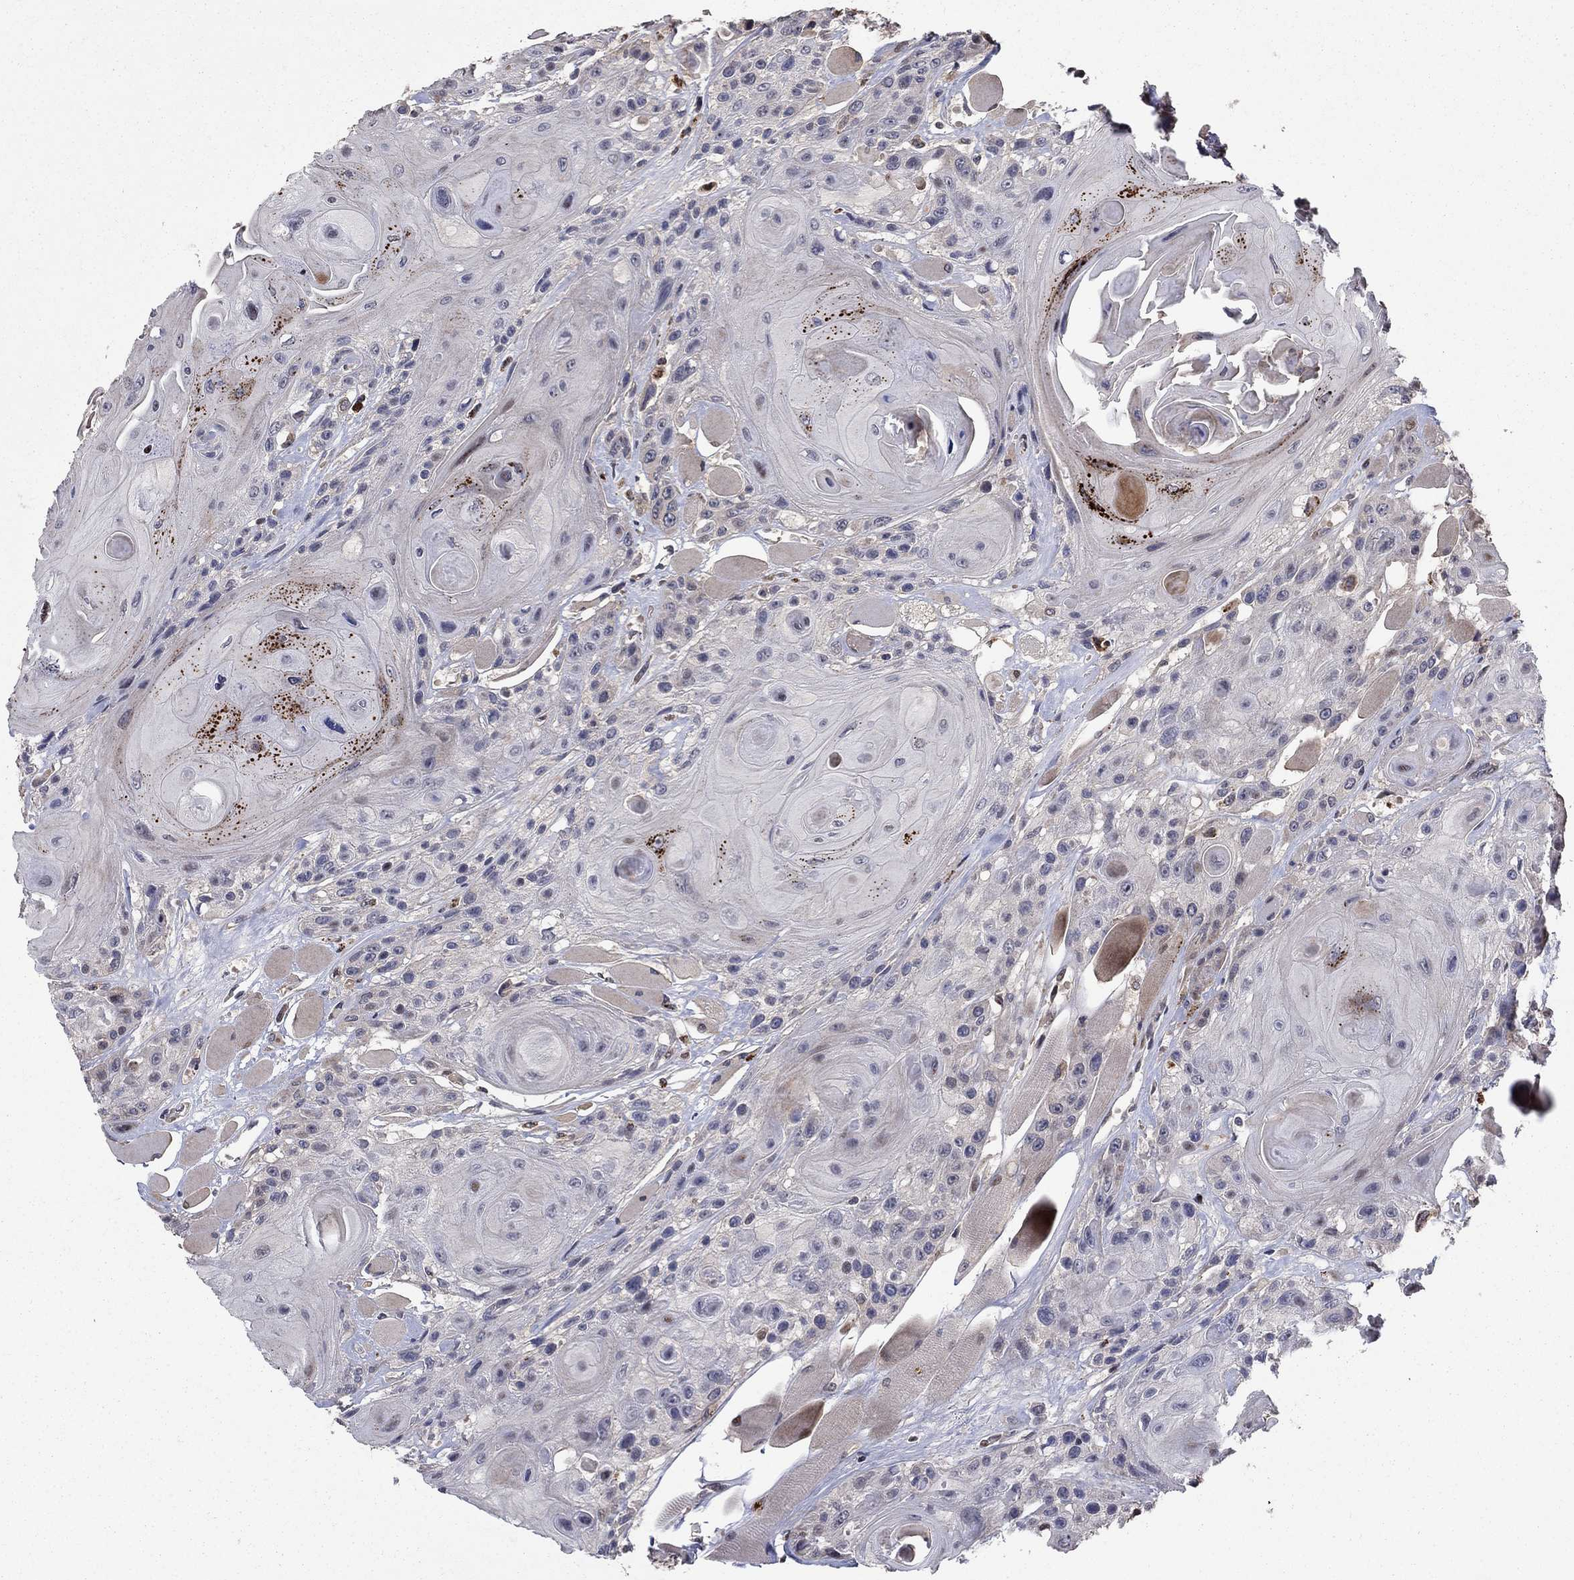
{"staining": {"intensity": "strong", "quantity": "<25%", "location": "cytoplasmic/membranous"}, "tissue": "head and neck cancer", "cell_type": "Tumor cells", "image_type": "cancer", "snomed": [{"axis": "morphology", "description": "Squamous cell carcinoma, NOS"}, {"axis": "topography", "description": "Head-Neck"}], "caption": "An immunohistochemistry (IHC) micrograph of tumor tissue is shown. Protein staining in brown labels strong cytoplasmic/membranous positivity in squamous cell carcinoma (head and neck) within tumor cells.", "gene": "LPCAT4", "patient": {"sex": "female", "age": 59}}